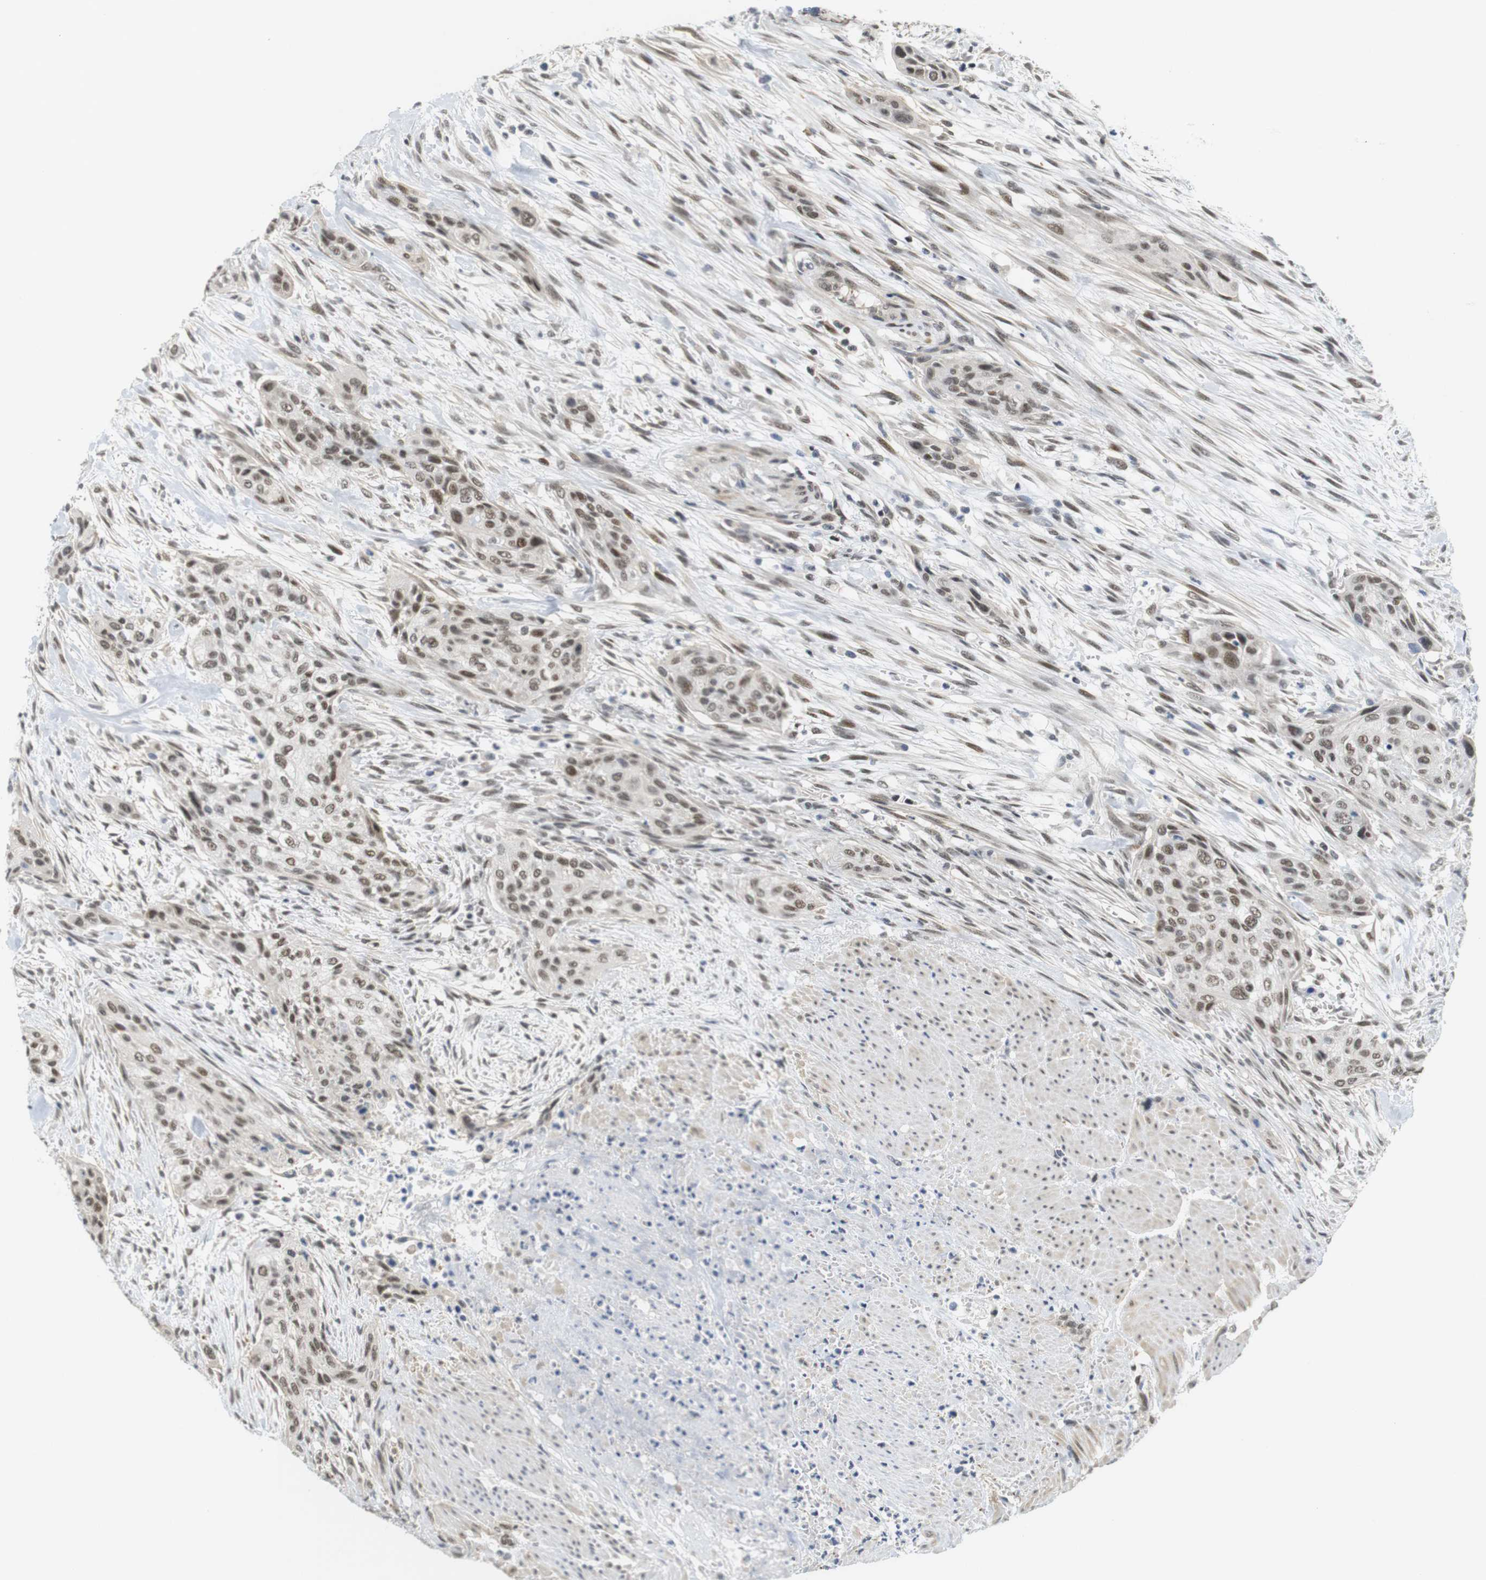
{"staining": {"intensity": "moderate", "quantity": ">75%", "location": "nuclear"}, "tissue": "urothelial cancer", "cell_type": "Tumor cells", "image_type": "cancer", "snomed": [{"axis": "morphology", "description": "Urothelial carcinoma, High grade"}, {"axis": "topography", "description": "Urinary bladder"}], "caption": "Approximately >75% of tumor cells in high-grade urothelial carcinoma demonstrate moderate nuclear protein staining as visualized by brown immunohistochemical staining.", "gene": "BRD4", "patient": {"sex": "male", "age": 35}}